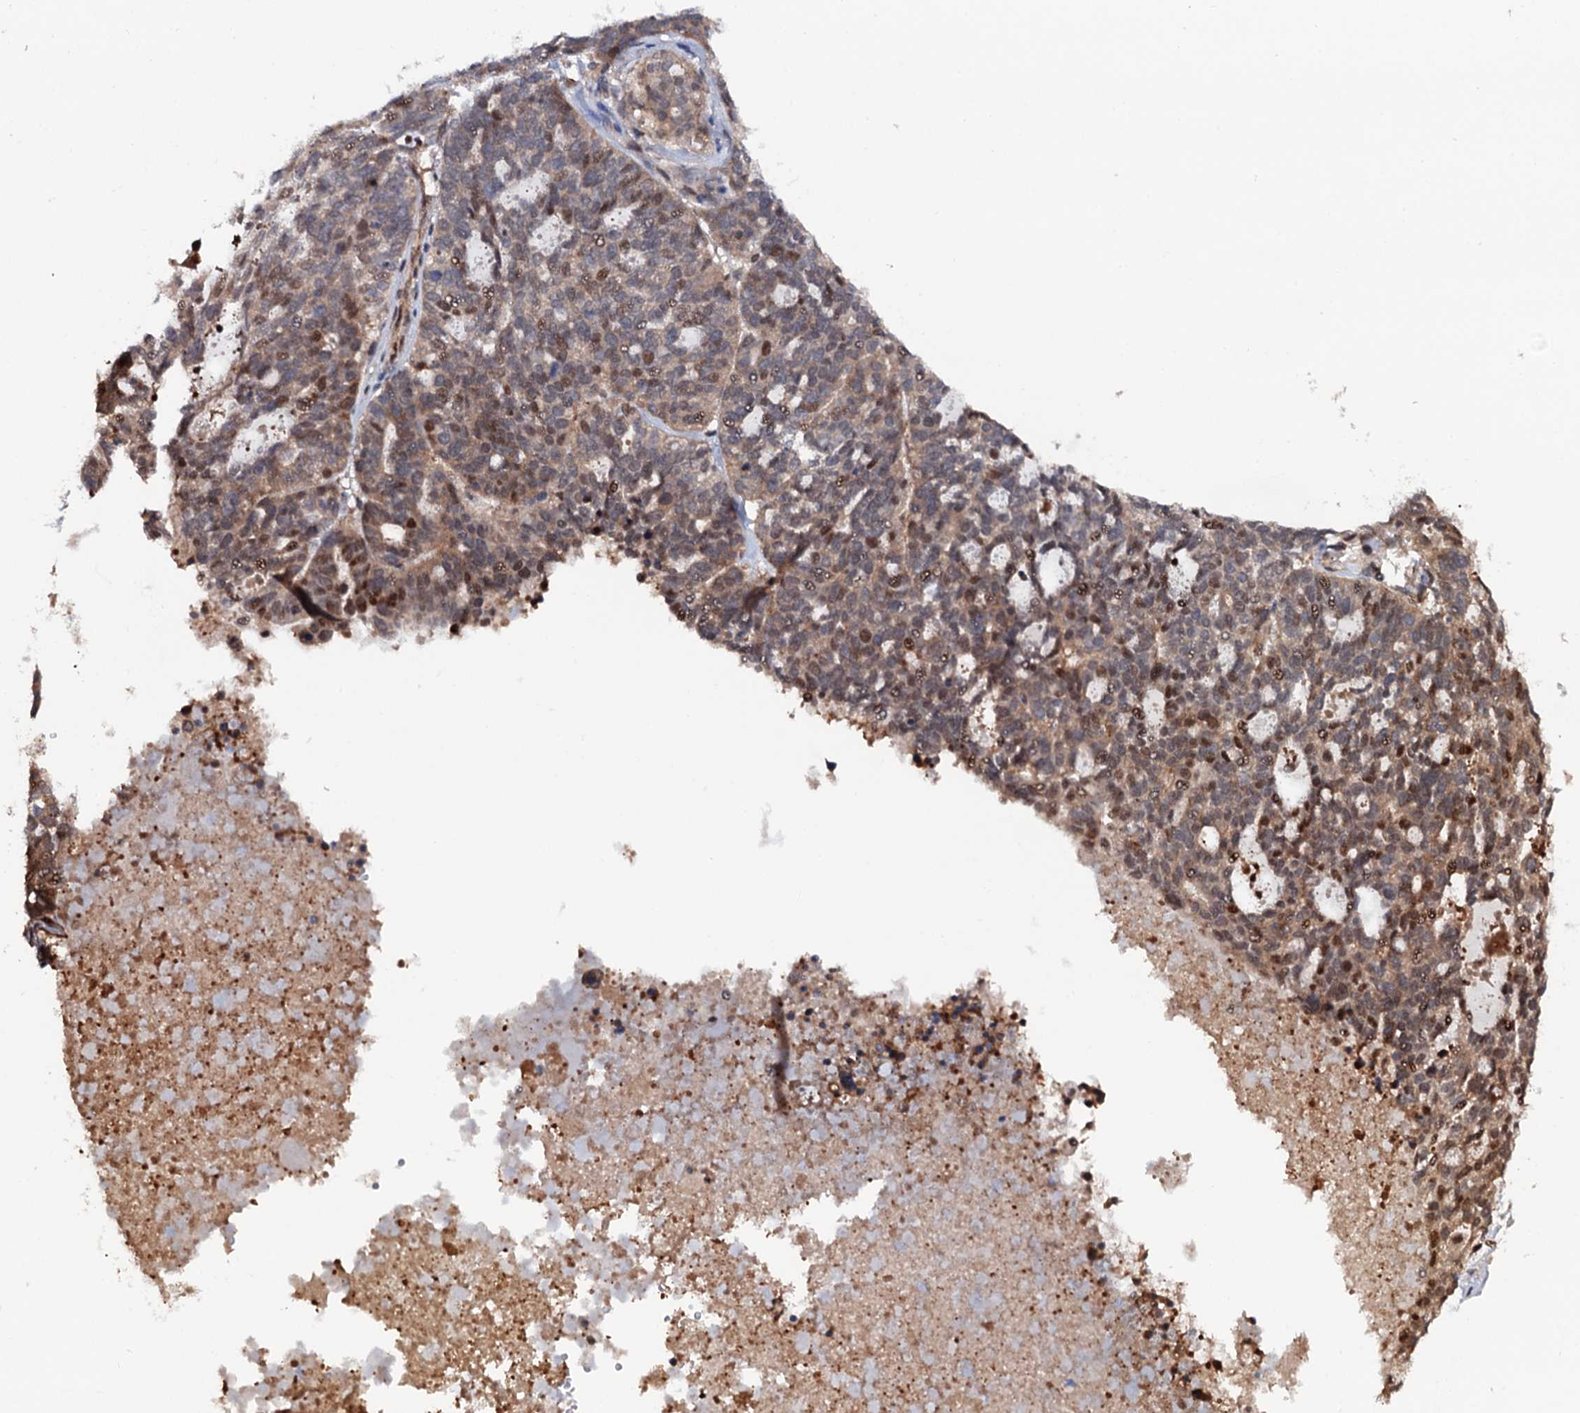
{"staining": {"intensity": "moderate", "quantity": "25%-75%", "location": "cytoplasmic/membranous,nuclear"}, "tissue": "ovarian cancer", "cell_type": "Tumor cells", "image_type": "cancer", "snomed": [{"axis": "morphology", "description": "Cystadenocarcinoma, serous, NOS"}, {"axis": "topography", "description": "Ovary"}], "caption": "Ovarian cancer (serous cystadenocarcinoma) stained with a brown dye reveals moderate cytoplasmic/membranous and nuclear positive positivity in approximately 25%-75% of tumor cells.", "gene": "CDC23", "patient": {"sex": "female", "age": 59}}